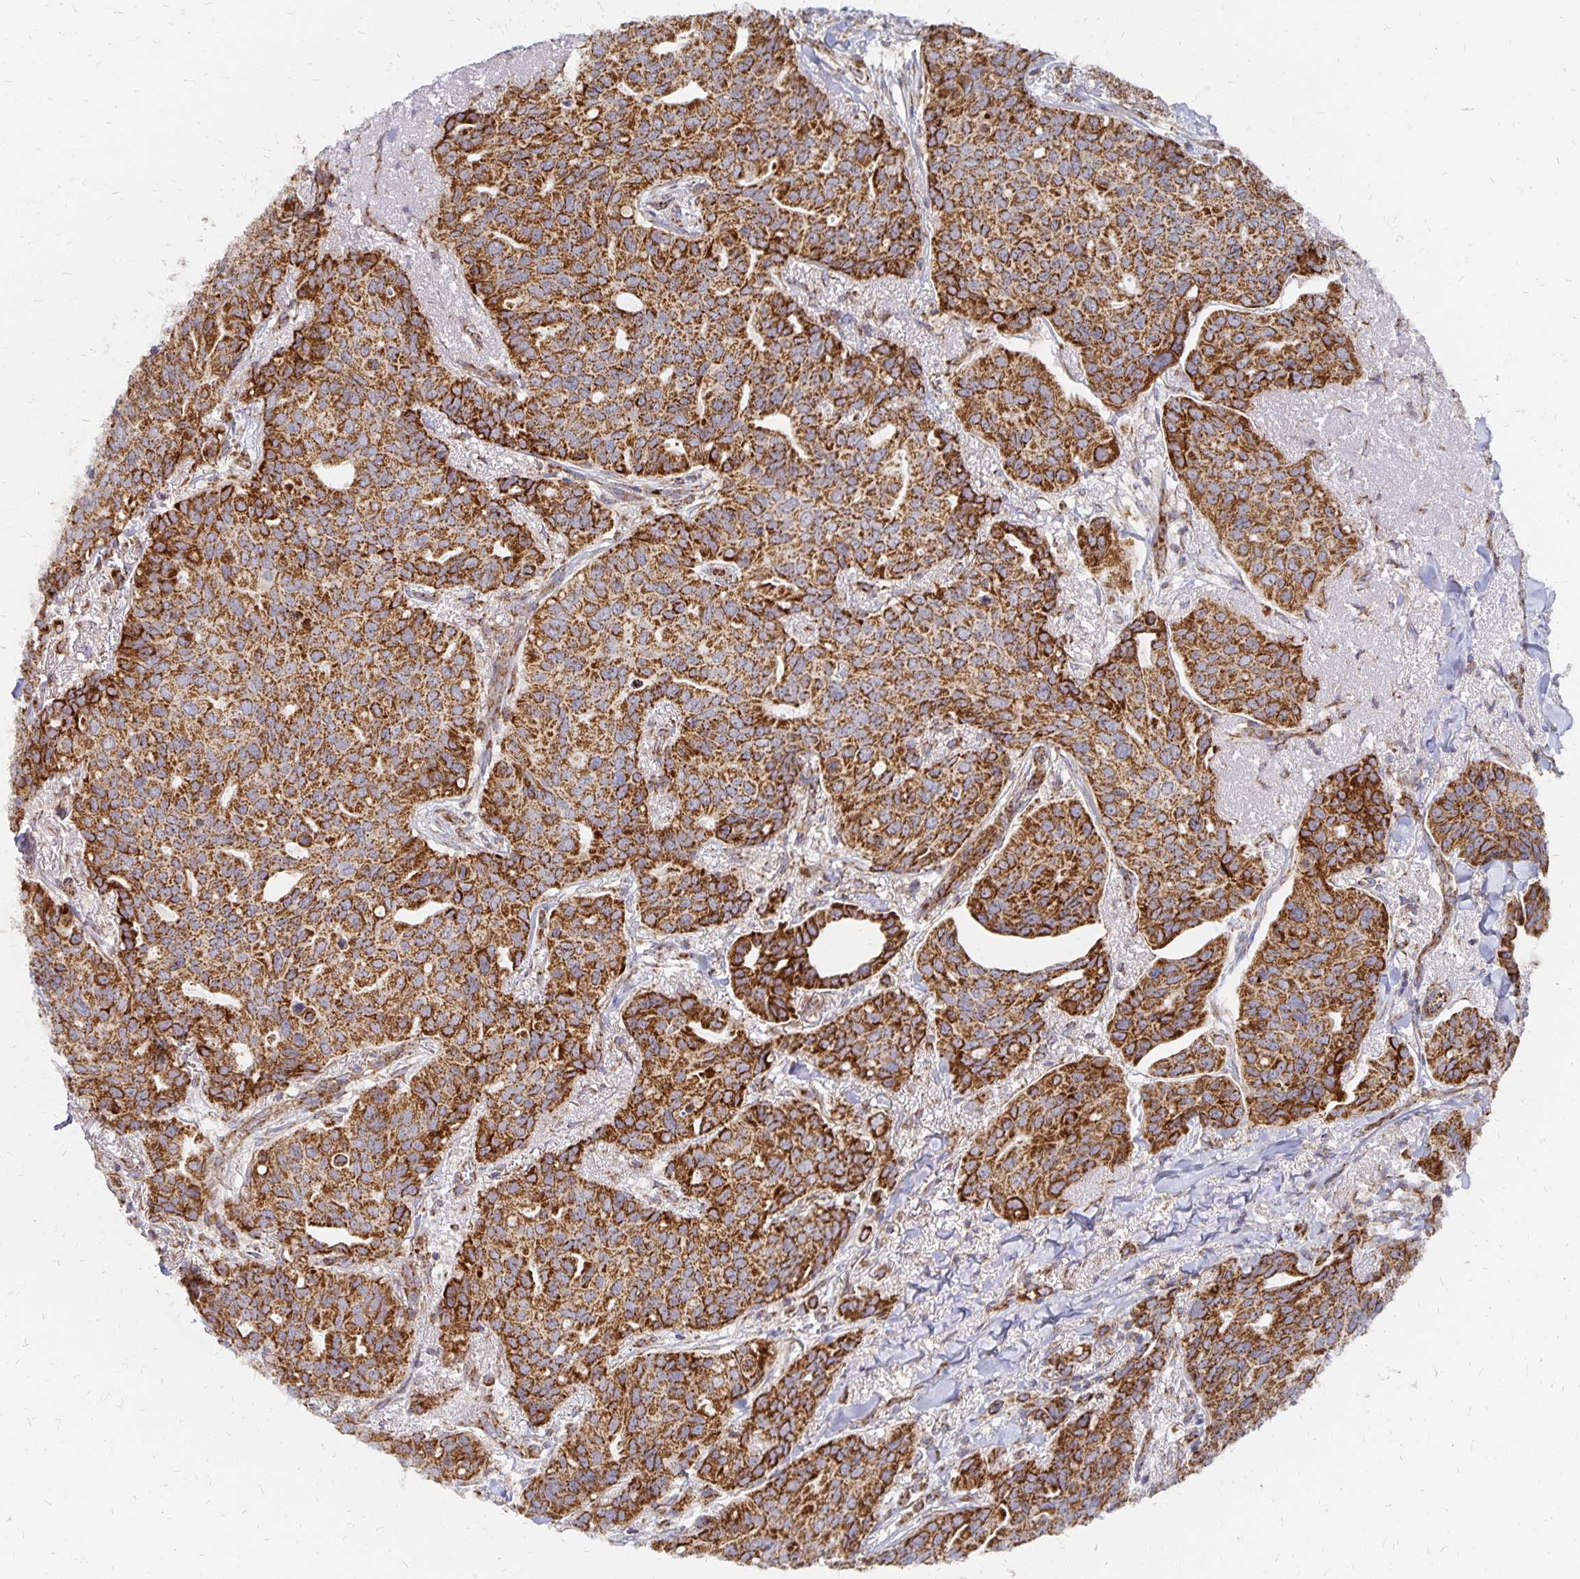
{"staining": {"intensity": "strong", "quantity": ">75%", "location": "cytoplasmic/membranous"}, "tissue": "breast cancer", "cell_type": "Tumor cells", "image_type": "cancer", "snomed": [{"axis": "morphology", "description": "Duct carcinoma"}, {"axis": "topography", "description": "Breast"}], "caption": "Immunohistochemistry (IHC) histopathology image of human breast intraductal carcinoma stained for a protein (brown), which displays high levels of strong cytoplasmic/membranous positivity in approximately >75% of tumor cells.", "gene": "STOML2", "patient": {"sex": "female", "age": 54}}